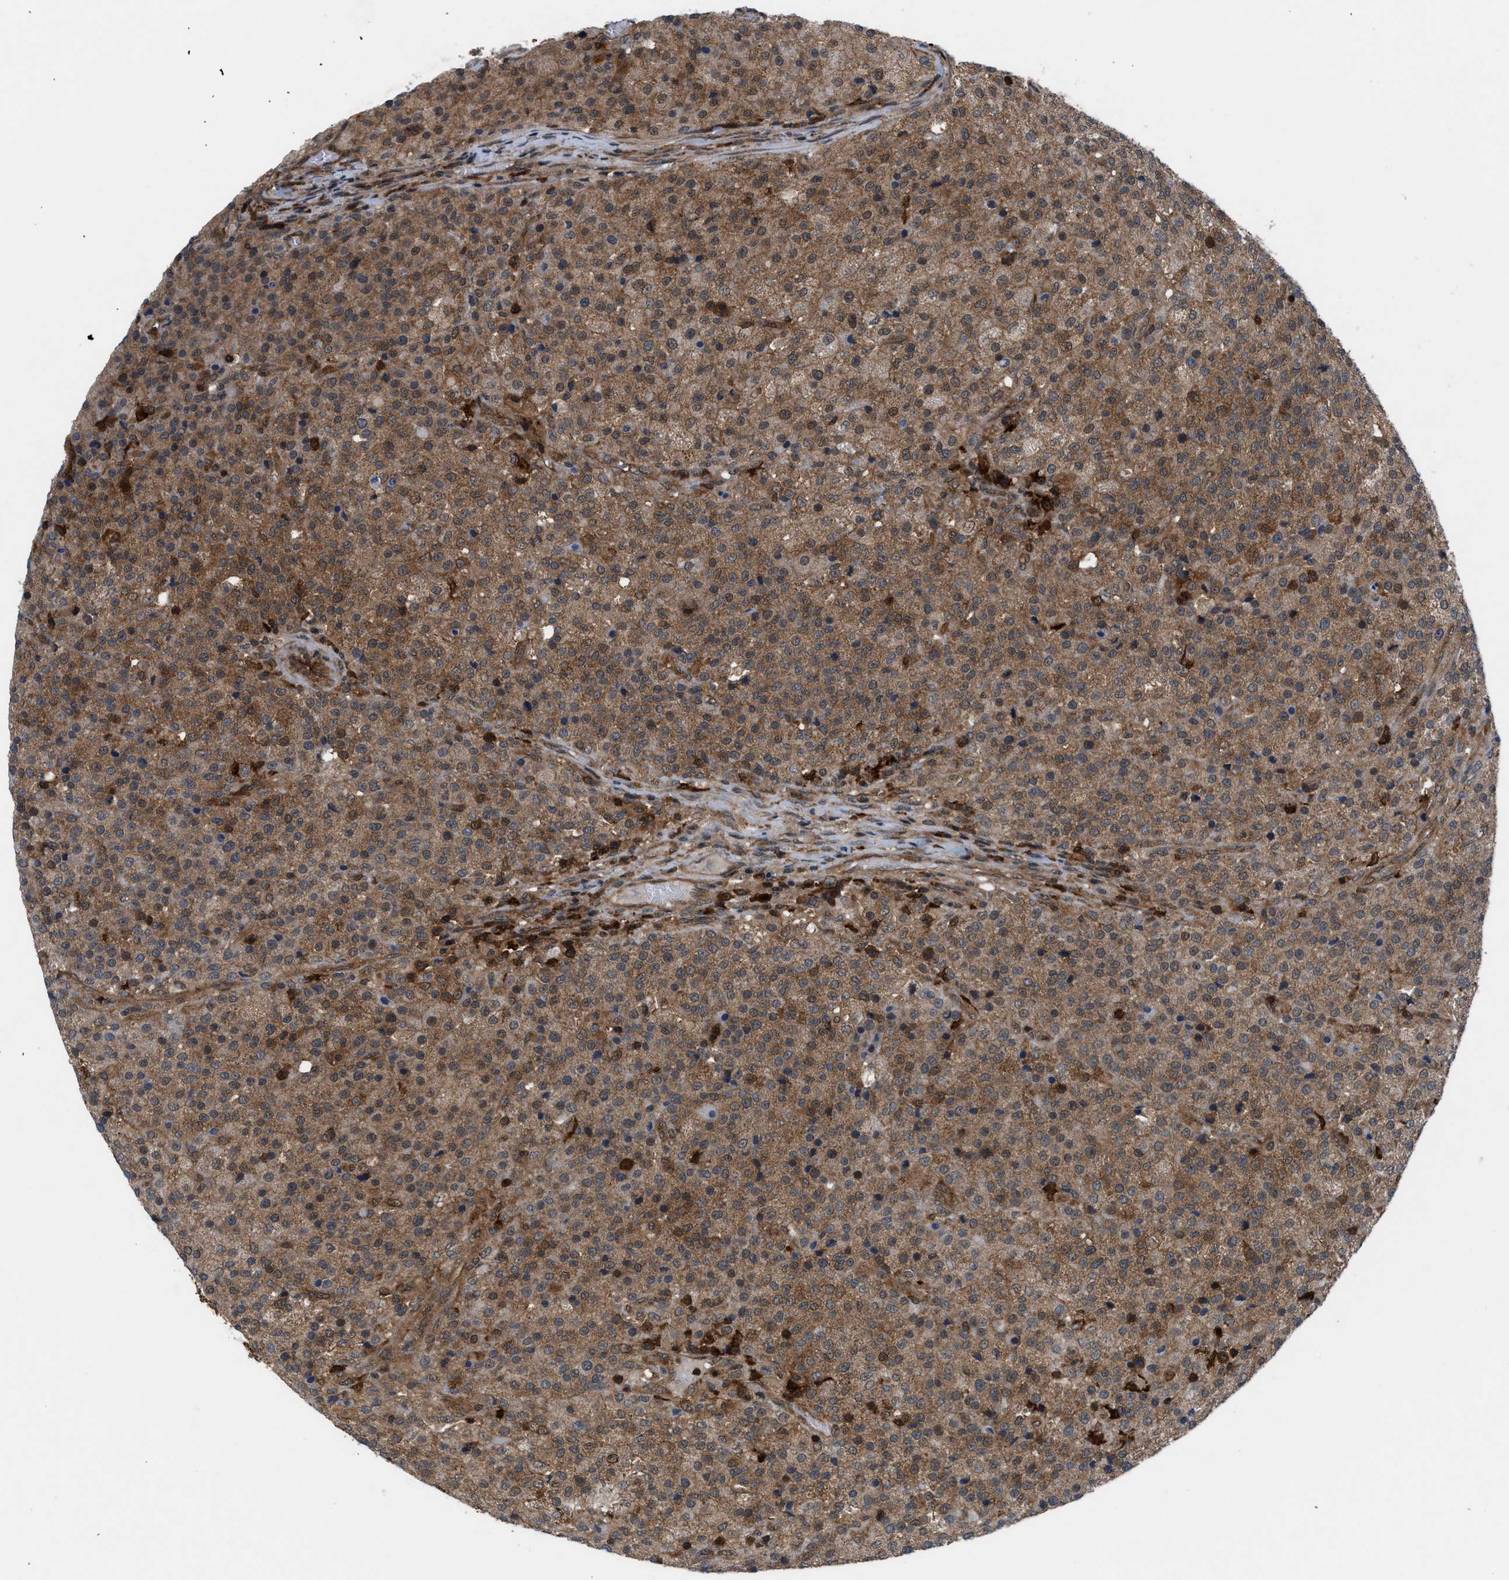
{"staining": {"intensity": "moderate", "quantity": ">75%", "location": "cytoplasmic/membranous"}, "tissue": "testis cancer", "cell_type": "Tumor cells", "image_type": "cancer", "snomed": [{"axis": "morphology", "description": "Seminoma, NOS"}, {"axis": "topography", "description": "Testis"}], "caption": "IHC histopathology image of neoplastic tissue: seminoma (testis) stained using IHC demonstrates medium levels of moderate protein expression localized specifically in the cytoplasmic/membranous of tumor cells, appearing as a cytoplasmic/membranous brown color.", "gene": "OXSR1", "patient": {"sex": "male", "age": 59}}